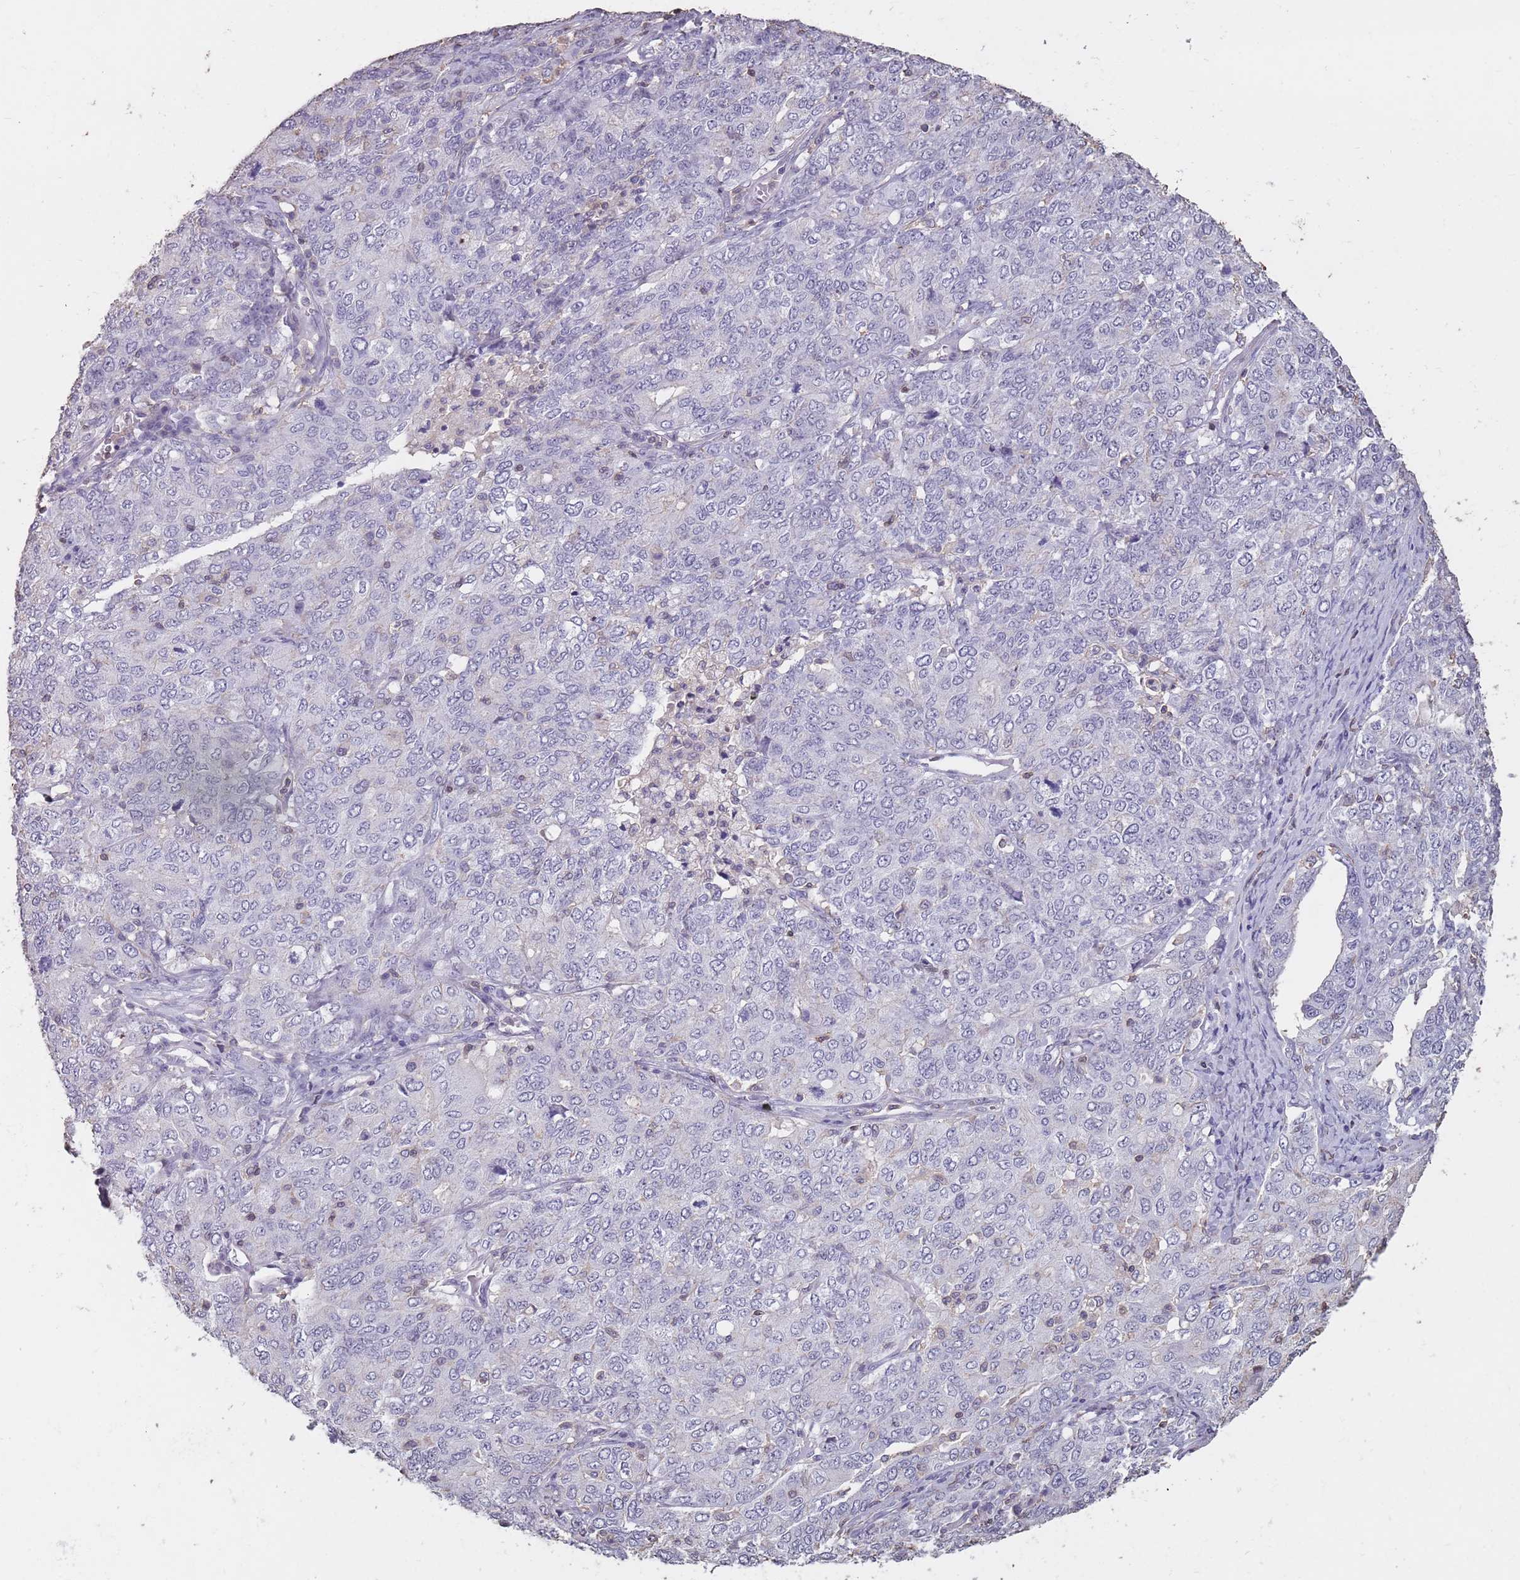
{"staining": {"intensity": "negative", "quantity": "none", "location": "none"}, "tissue": "ovarian cancer", "cell_type": "Tumor cells", "image_type": "cancer", "snomed": [{"axis": "morphology", "description": "Carcinoma, endometroid"}, {"axis": "topography", "description": "Ovary"}], "caption": "This is an IHC photomicrograph of human ovarian cancer. There is no expression in tumor cells.", "gene": "SUN5", "patient": {"sex": "female", "age": 62}}